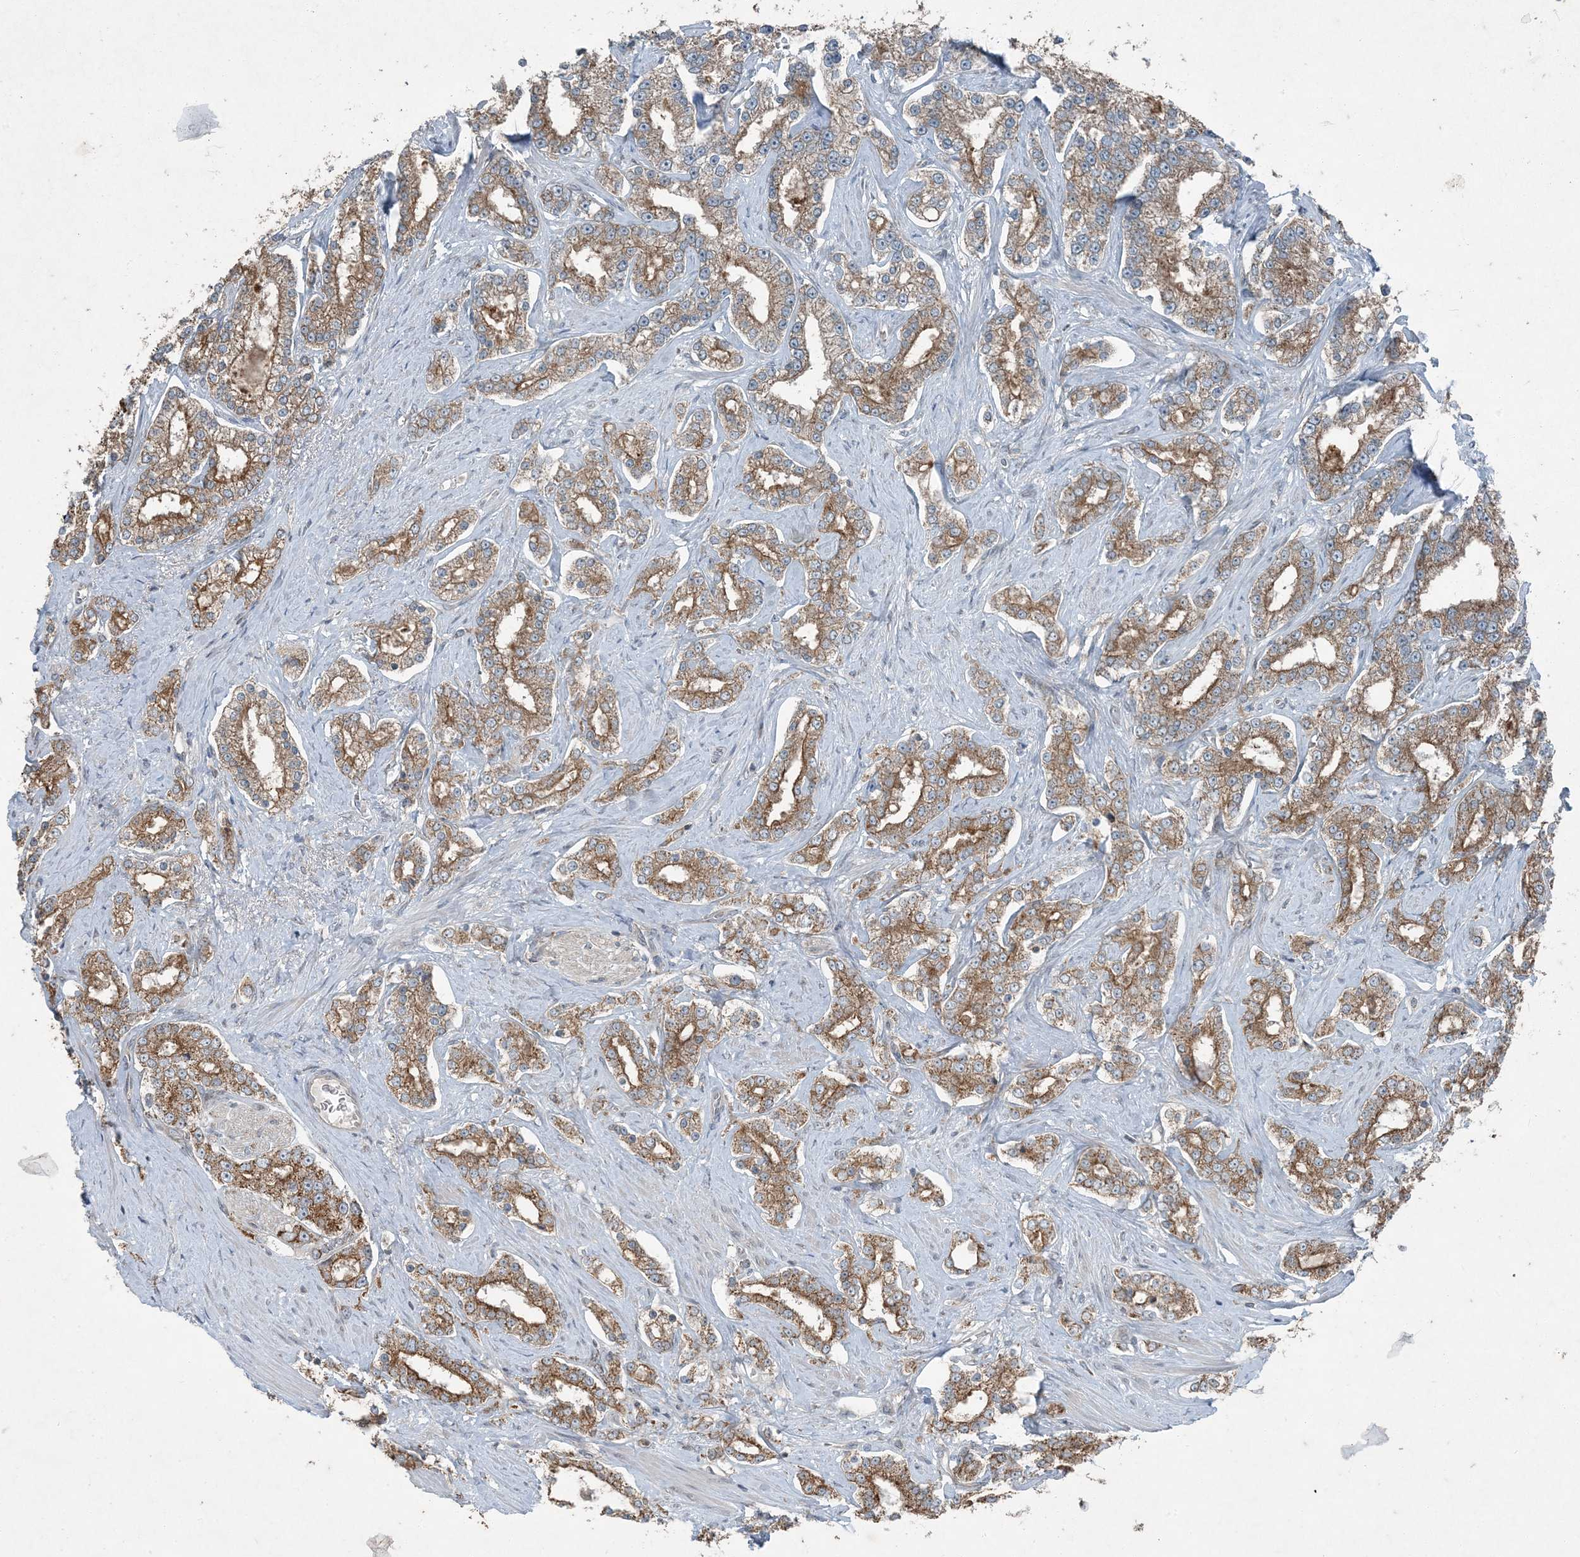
{"staining": {"intensity": "strong", "quantity": ">75%", "location": "cytoplasmic/membranous"}, "tissue": "prostate cancer", "cell_type": "Tumor cells", "image_type": "cancer", "snomed": [{"axis": "morphology", "description": "Normal tissue, NOS"}, {"axis": "morphology", "description": "Adenocarcinoma, High grade"}, {"axis": "topography", "description": "Prostate"}], "caption": "Immunohistochemistry (IHC) micrograph of human prostate cancer stained for a protein (brown), which displays high levels of strong cytoplasmic/membranous expression in about >75% of tumor cells.", "gene": "PC", "patient": {"sex": "male", "age": 83}}